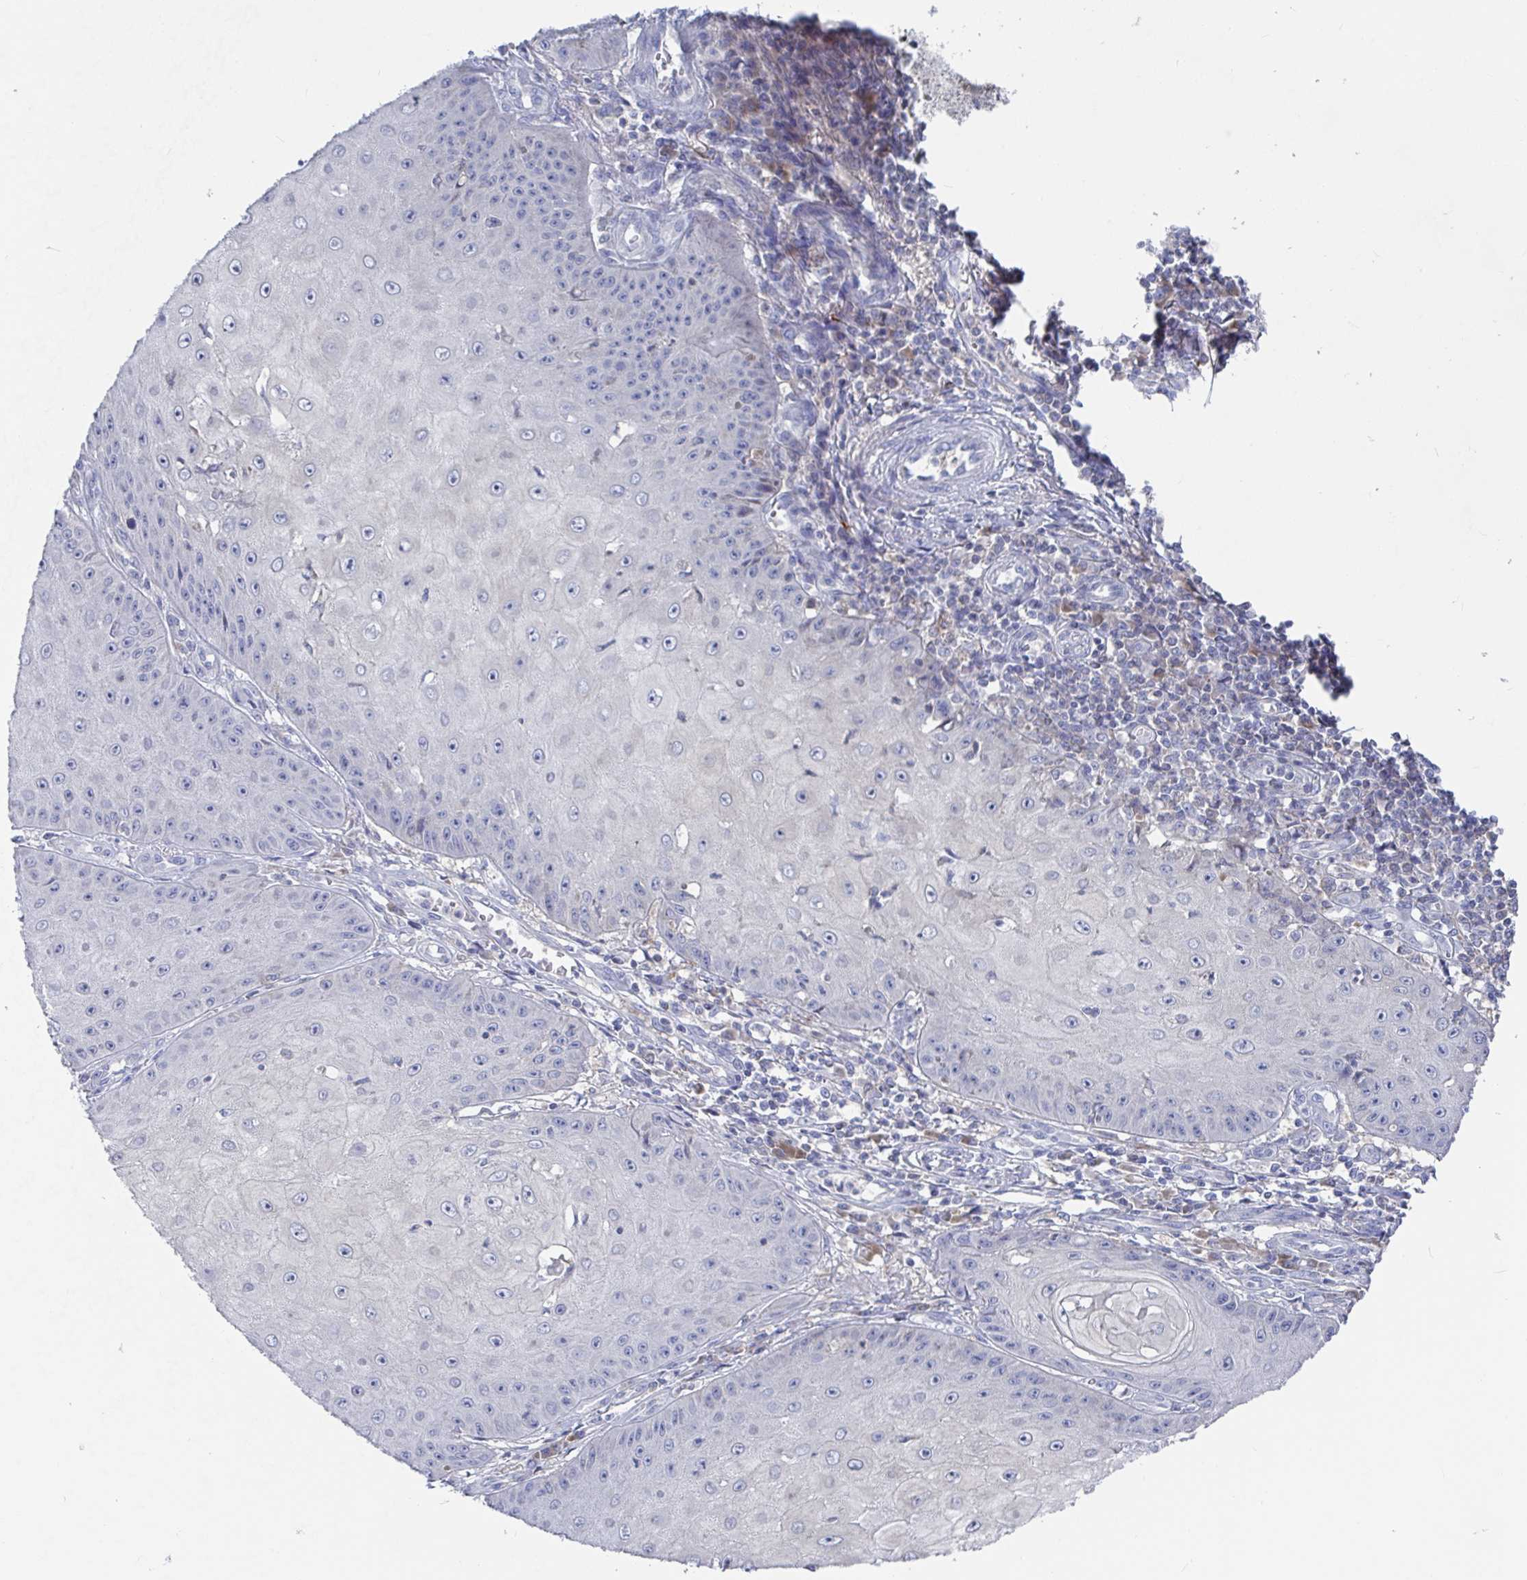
{"staining": {"intensity": "negative", "quantity": "none", "location": "none"}, "tissue": "skin cancer", "cell_type": "Tumor cells", "image_type": "cancer", "snomed": [{"axis": "morphology", "description": "Squamous cell carcinoma, NOS"}, {"axis": "topography", "description": "Skin"}], "caption": "A photomicrograph of human skin cancer (squamous cell carcinoma) is negative for staining in tumor cells. (DAB IHC, high magnification).", "gene": "GPR148", "patient": {"sex": "male", "age": 70}}